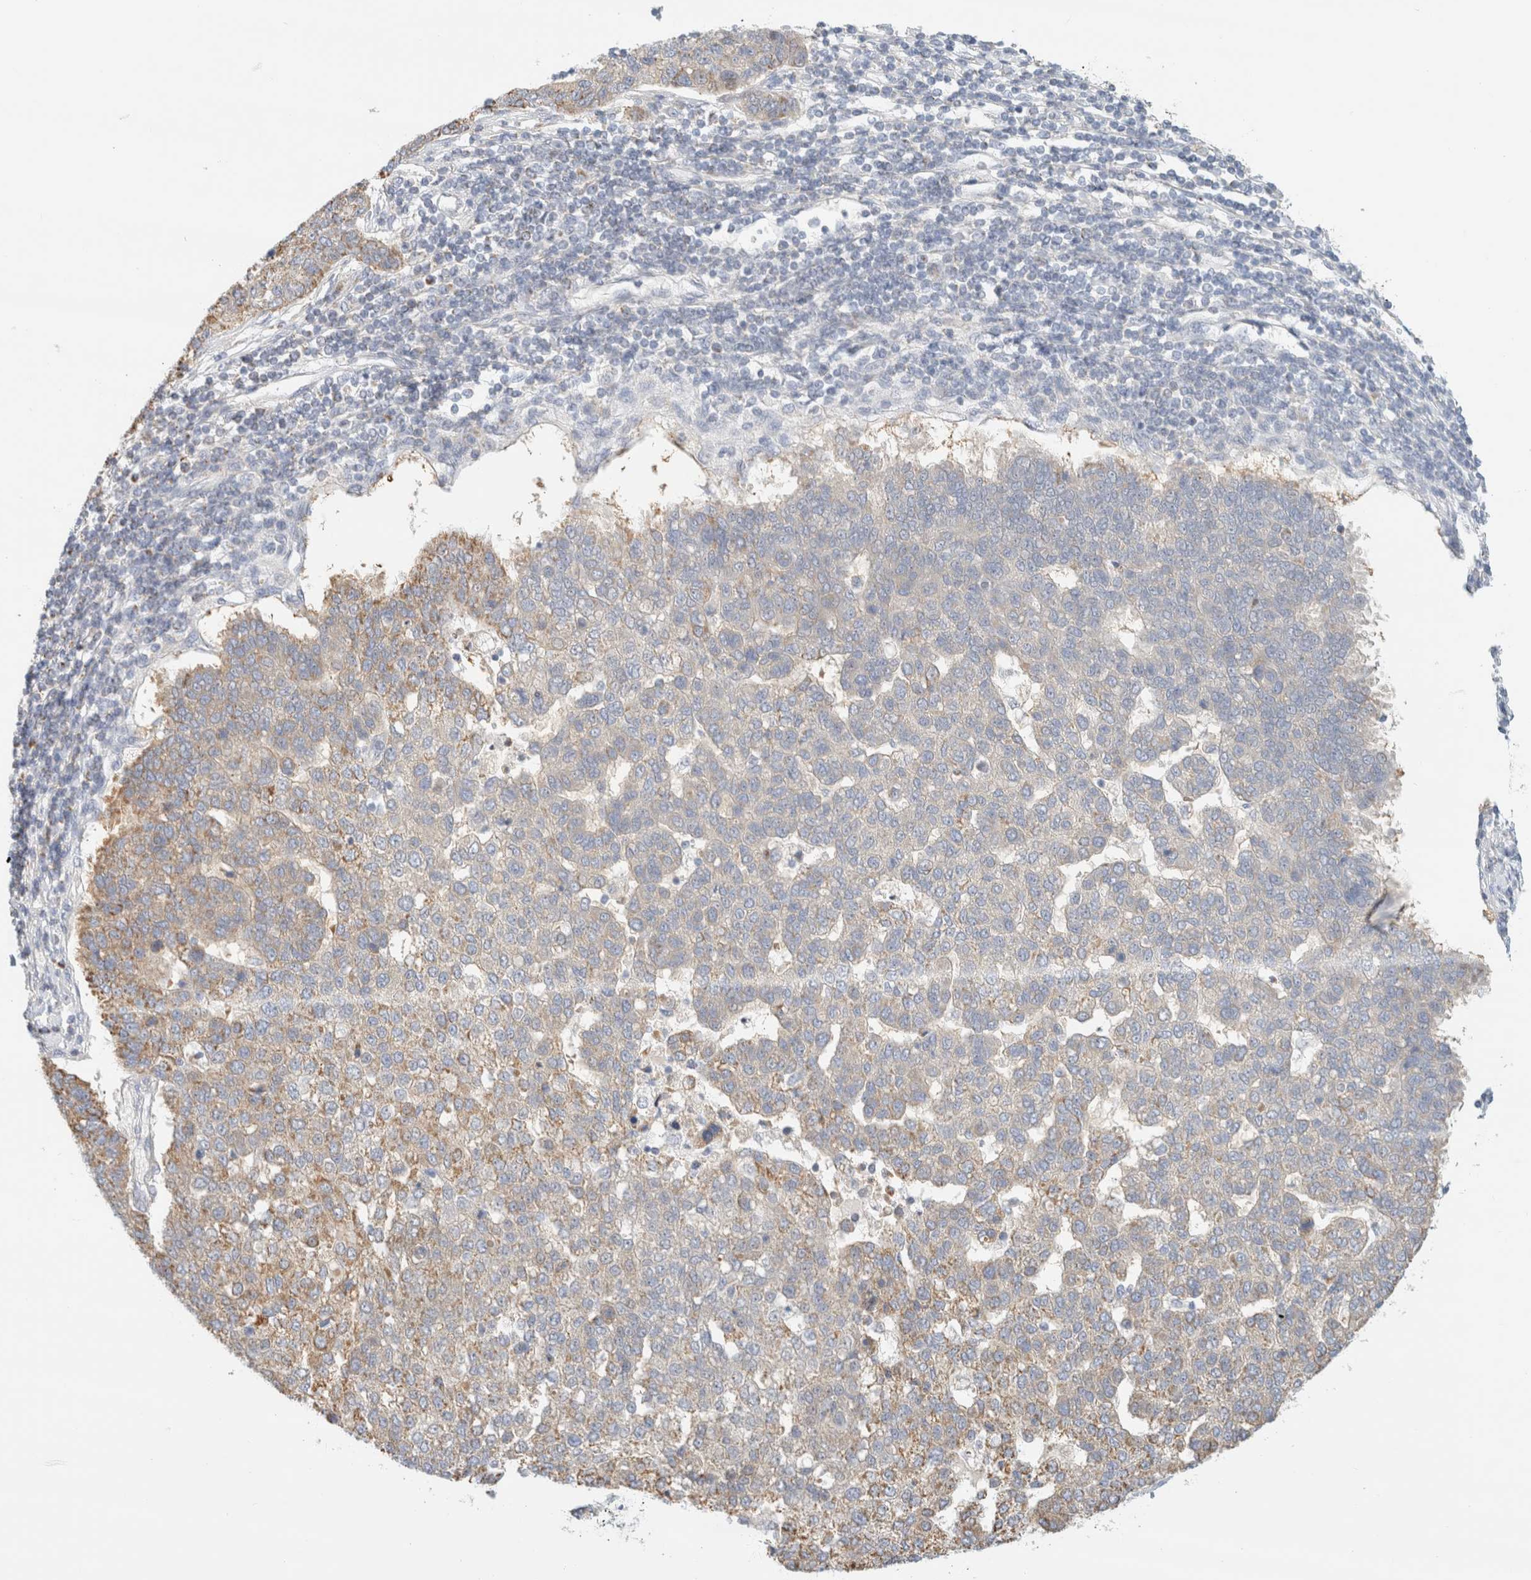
{"staining": {"intensity": "moderate", "quantity": "25%-75%", "location": "cytoplasmic/membranous"}, "tissue": "pancreatic cancer", "cell_type": "Tumor cells", "image_type": "cancer", "snomed": [{"axis": "morphology", "description": "Adenocarcinoma, NOS"}, {"axis": "topography", "description": "Pancreas"}], "caption": "Moderate cytoplasmic/membranous expression is appreciated in about 25%-75% of tumor cells in pancreatic adenocarcinoma.", "gene": "HDHD3", "patient": {"sex": "female", "age": 61}}